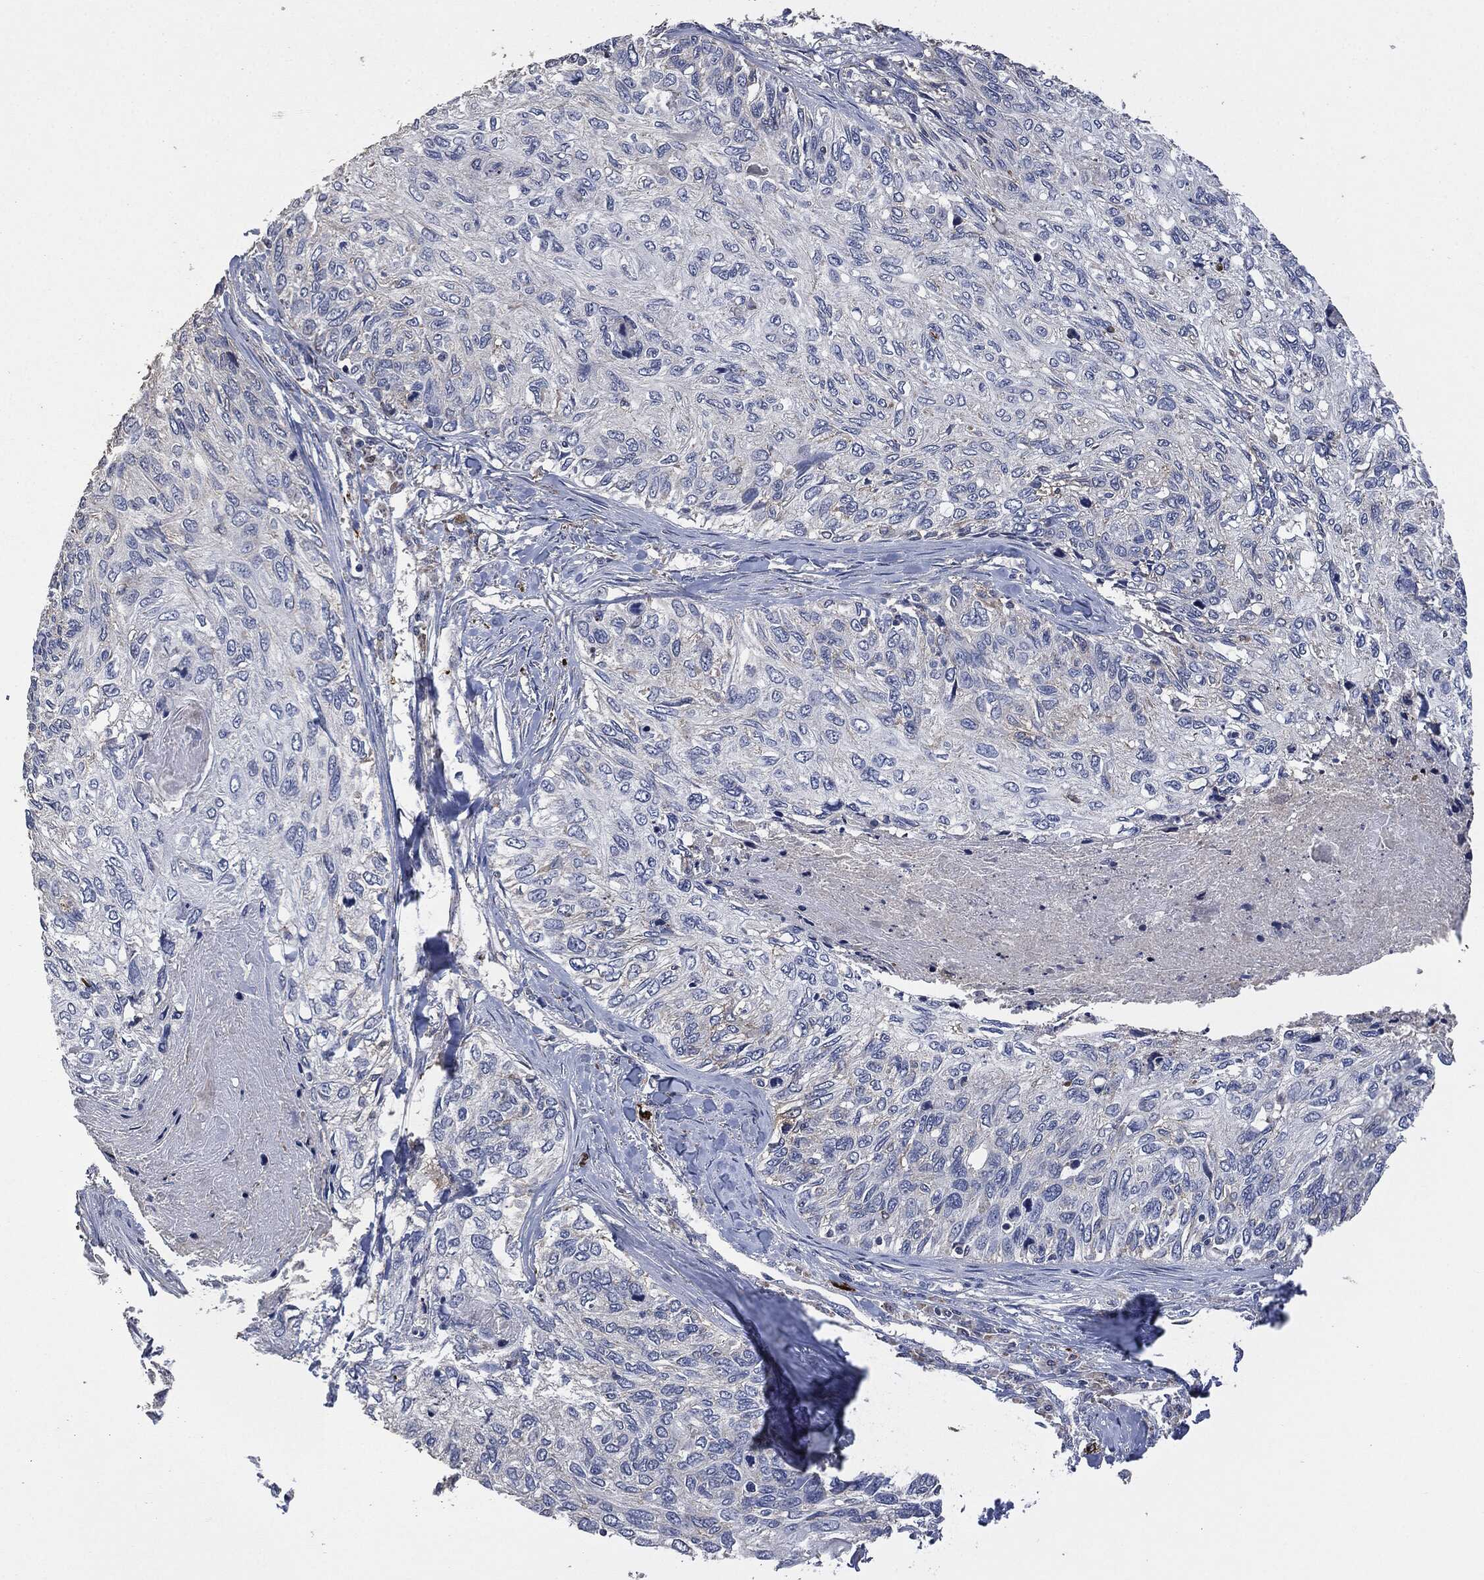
{"staining": {"intensity": "negative", "quantity": "none", "location": "none"}, "tissue": "skin cancer", "cell_type": "Tumor cells", "image_type": "cancer", "snomed": [{"axis": "morphology", "description": "Squamous cell carcinoma, NOS"}, {"axis": "topography", "description": "Skin"}], "caption": "High power microscopy histopathology image of an immunohistochemistry micrograph of skin squamous cell carcinoma, revealing no significant staining in tumor cells. The staining was performed using DAB (3,3'-diaminobenzidine) to visualize the protein expression in brown, while the nuclei were stained in blue with hematoxylin (Magnification: 20x).", "gene": "CD33", "patient": {"sex": "male", "age": 92}}